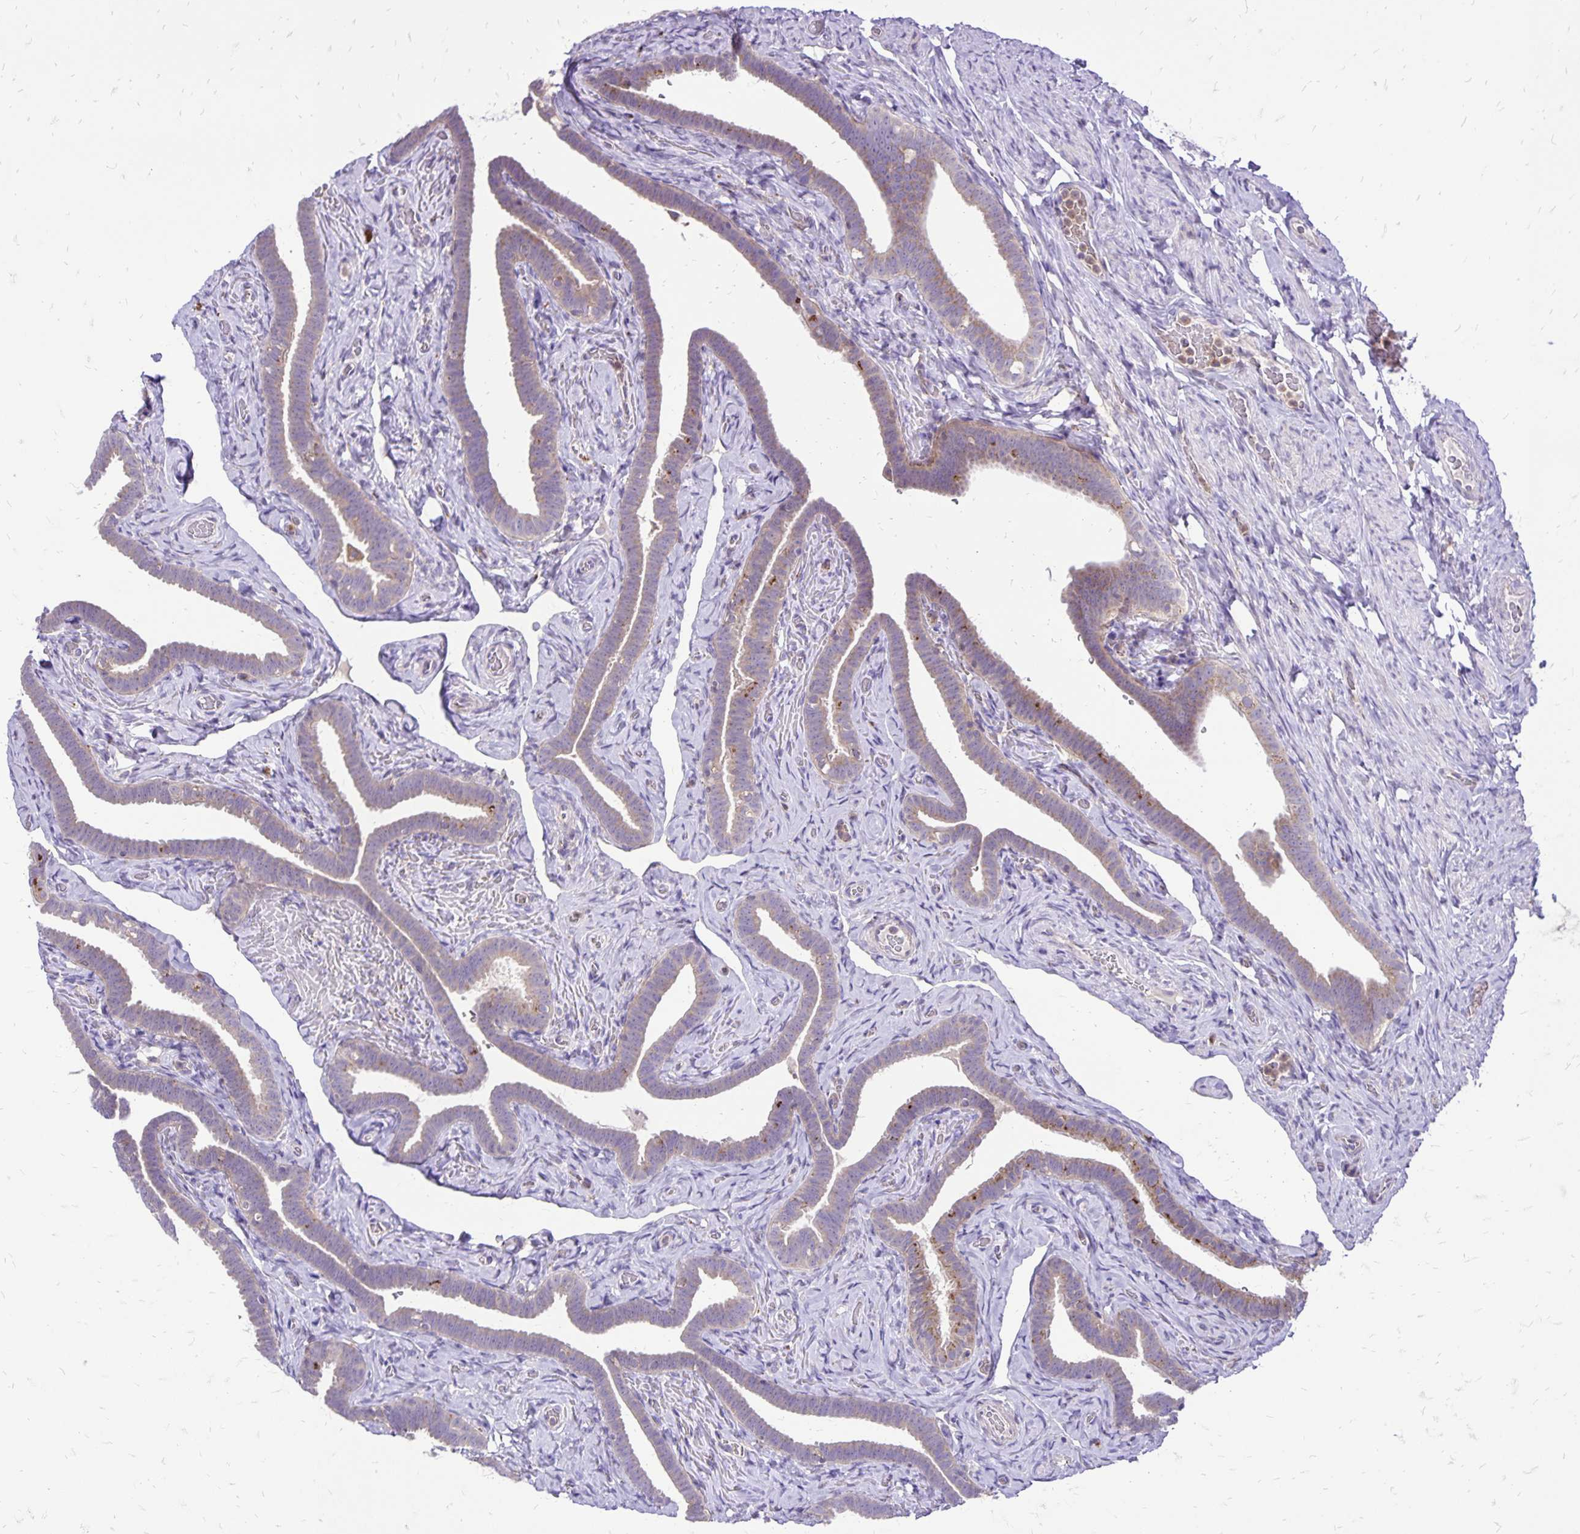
{"staining": {"intensity": "weak", "quantity": "<25%", "location": "cytoplasmic/membranous"}, "tissue": "fallopian tube", "cell_type": "Glandular cells", "image_type": "normal", "snomed": [{"axis": "morphology", "description": "Normal tissue, NOS"}, {"axis": "topography", "description": "Fallopian tube"}], "caption": "Immunohistochemical staining of benign fallopian tube displays no significant positivity in glandular cells.", "gene": "EIF5A", "patient": {"sex": "female", "age": 69}}